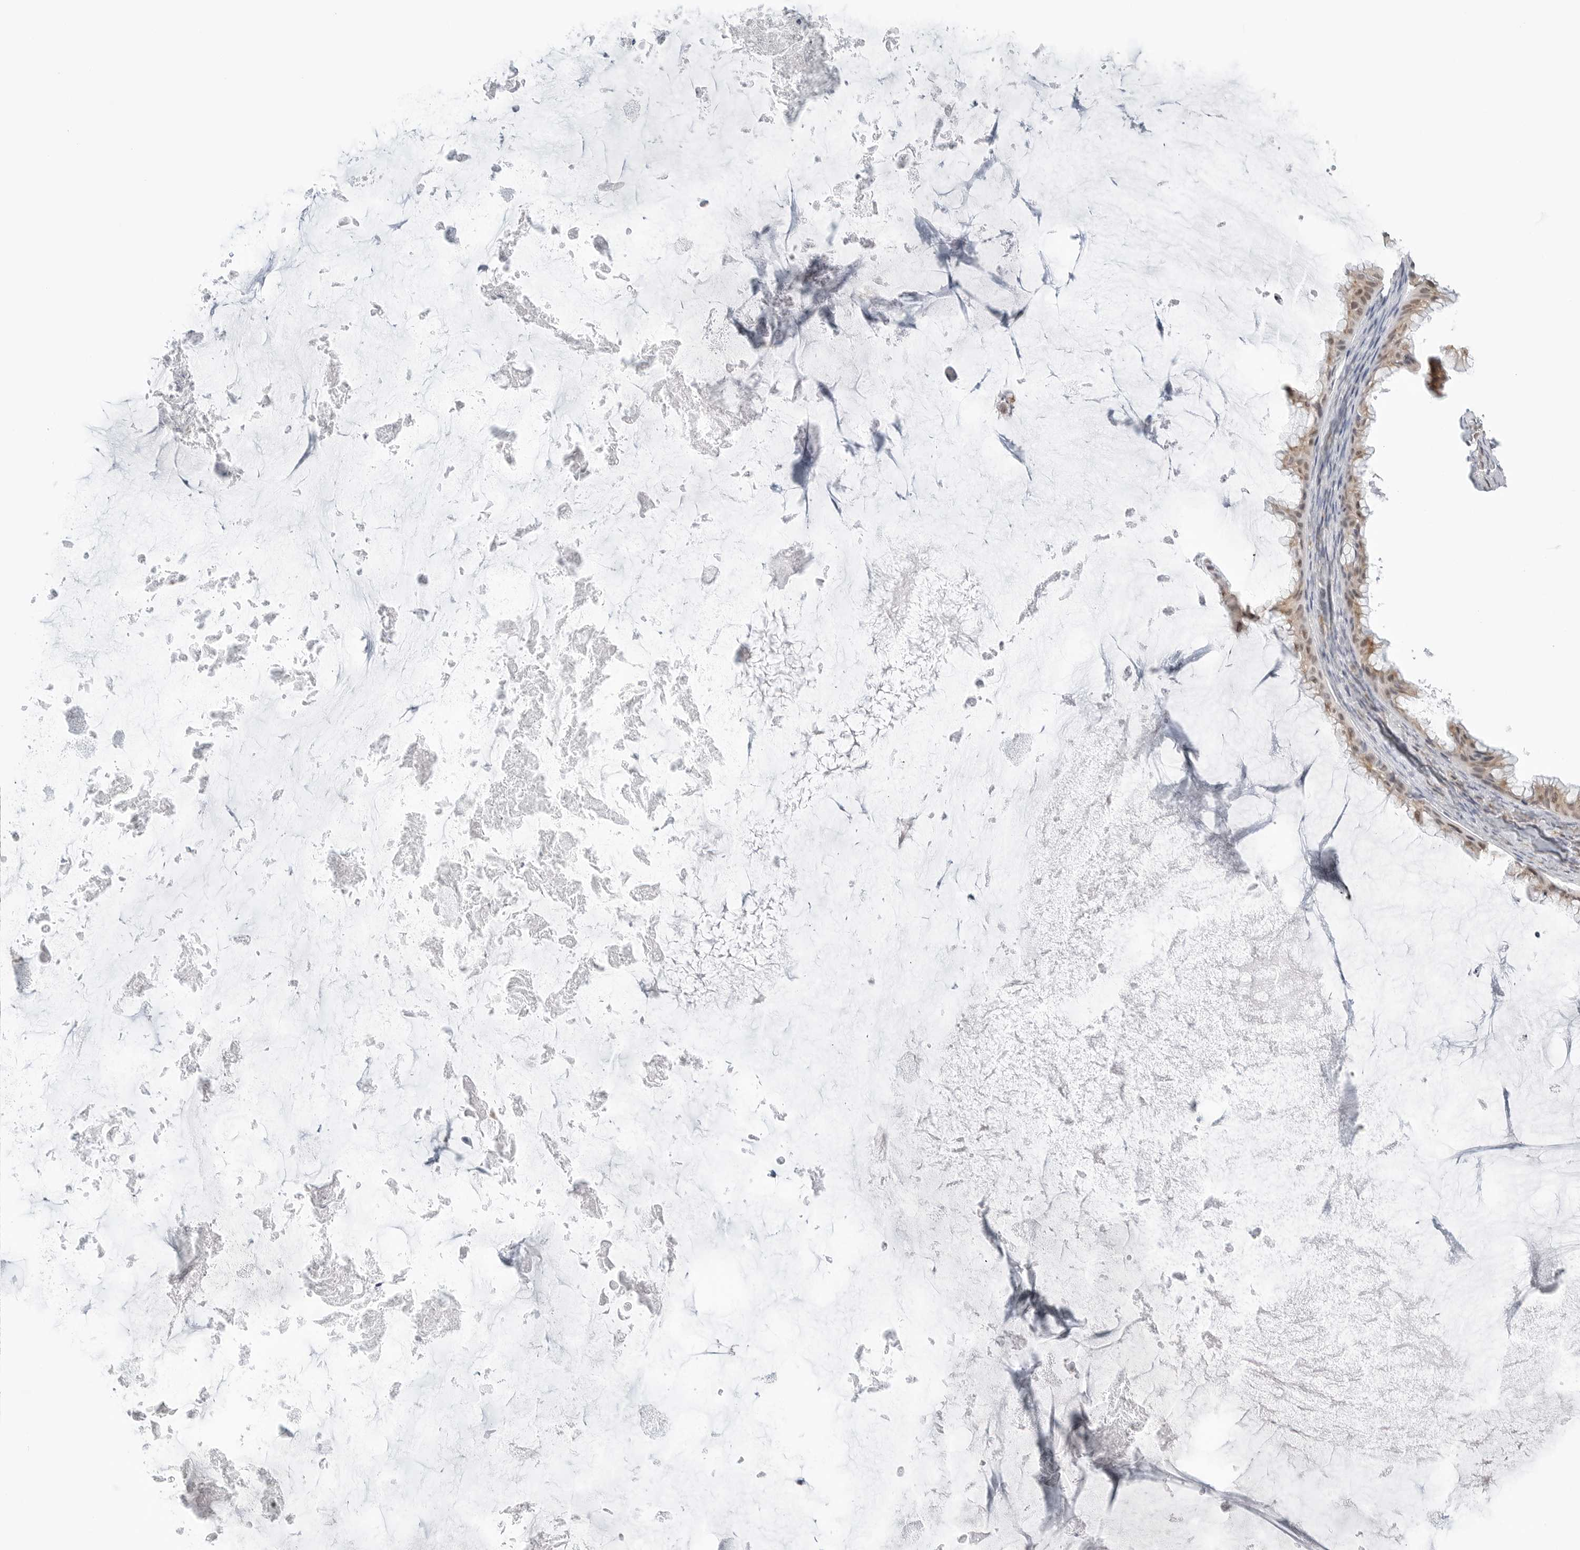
{"staining": {"intensity": "moderate", "quantity": ">75%", "location": "cytoplasmic/membranous"}, "tissue": "ovarian cancer", "cell_type": "Tumor cells", "image_type": "cancer", "snomed": [{"axis": "morphology", "description": "Cystadenocarcinoma, mucinous, NOS"}, {"axis": "topography", "description": "Ovary"}], "caption": "IHC of ovarian mucinous cystadenocarcinoma demonstrates medium levels of moderate cytoplasmic/membranous positivity in approximately >75% of tumor cells.", "gene": "RPN1", "patient": {"sex": "female", "age": 61}}